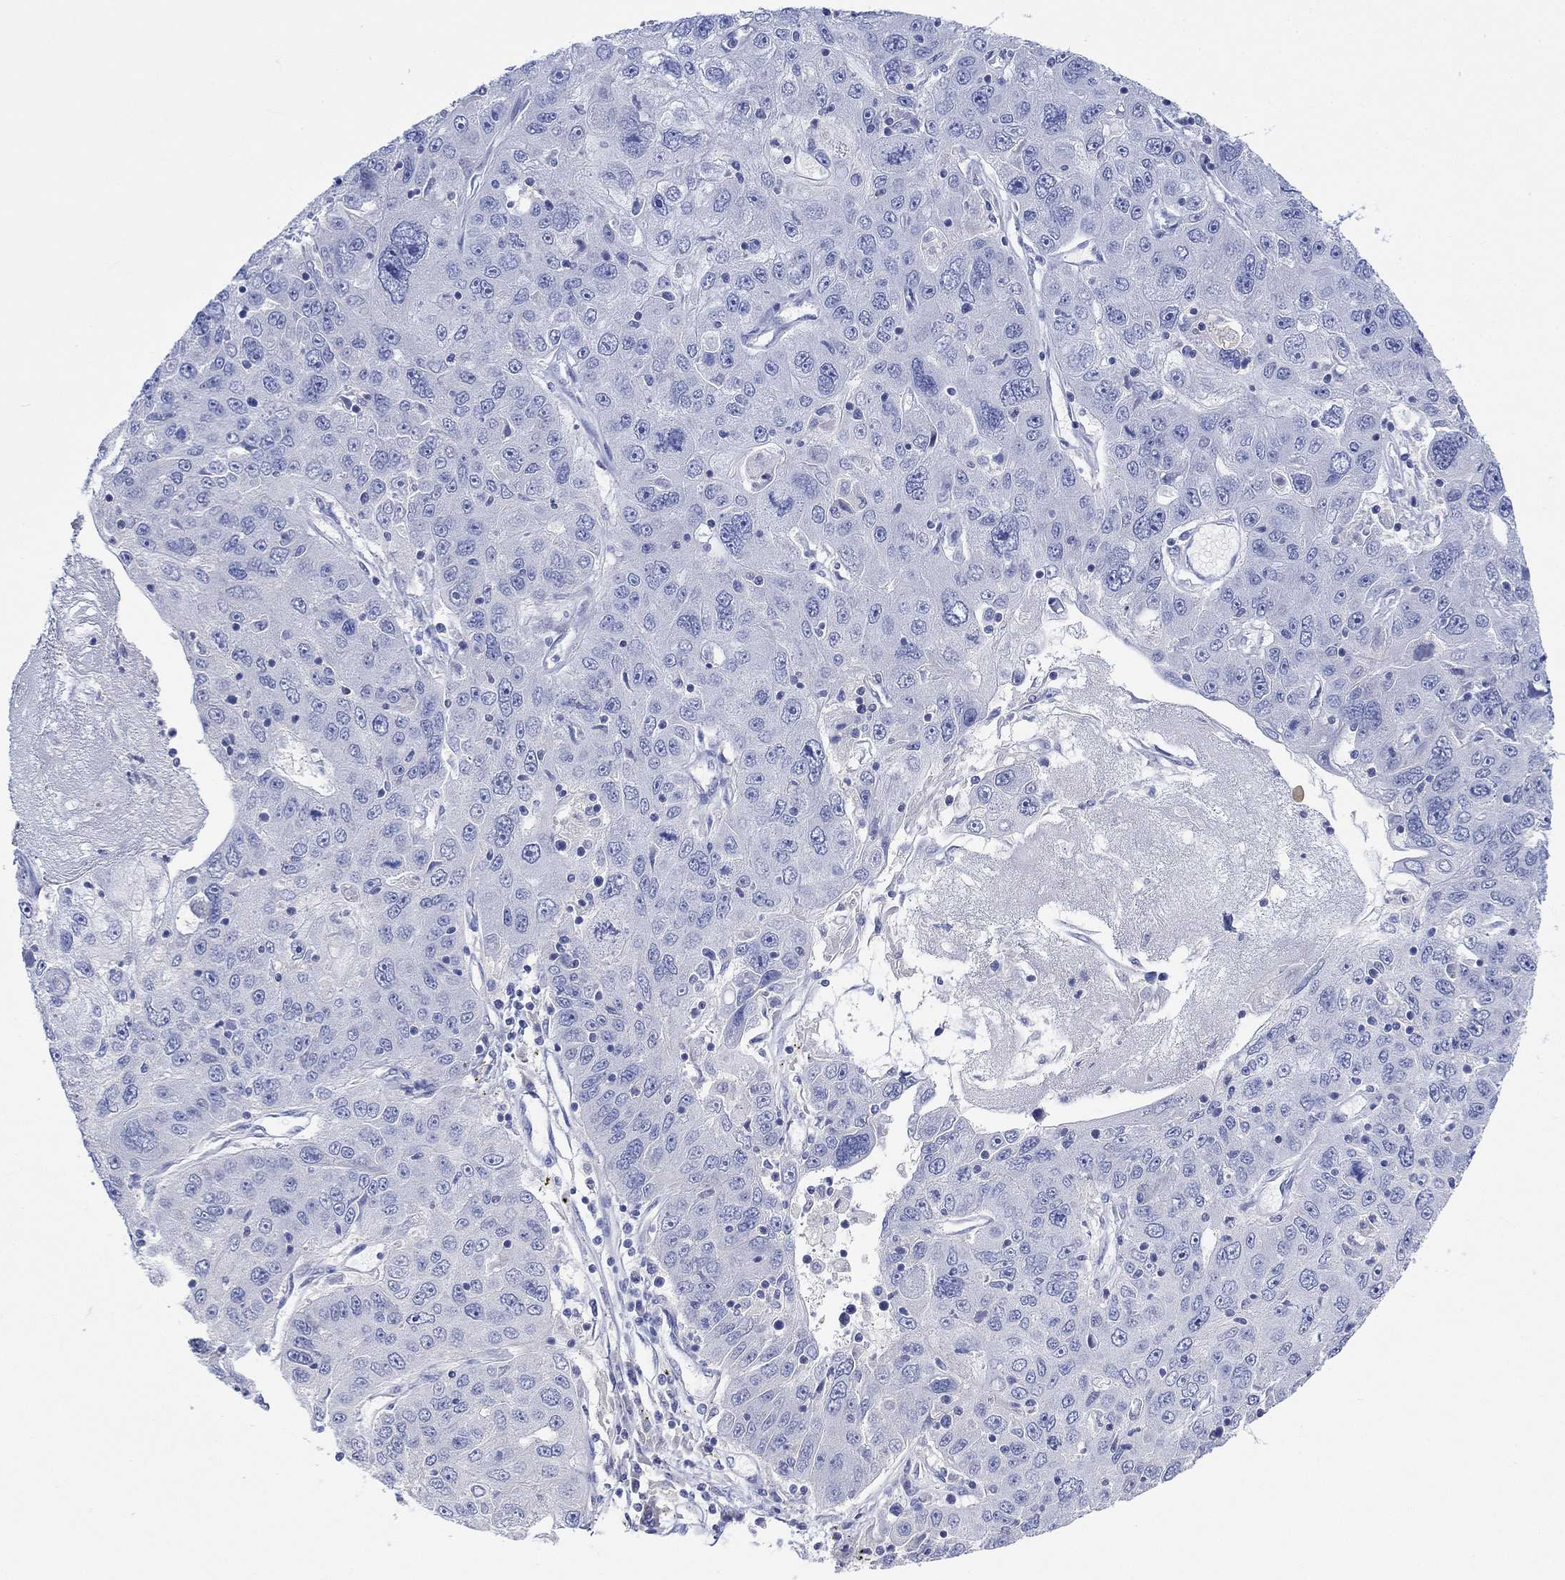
{"staining": {"intensity": "negative", "quantity": "none", "location": "none"}, "tissue": "stomach cancer", "cell_type": "Tumor cells", "image_type": "cancer", "snomed": [{"axis": "morphology", "description": "Adenocarcinoma, NOS"}, {"axis": "topography", "description": "Stomach"}], "caption": "Immunohistochemical staining of stomach adenocarcinoma shows no significant expression in tumor cells.", "gene": "GCM1", "patient": {"sex": "male", "age": 56}}